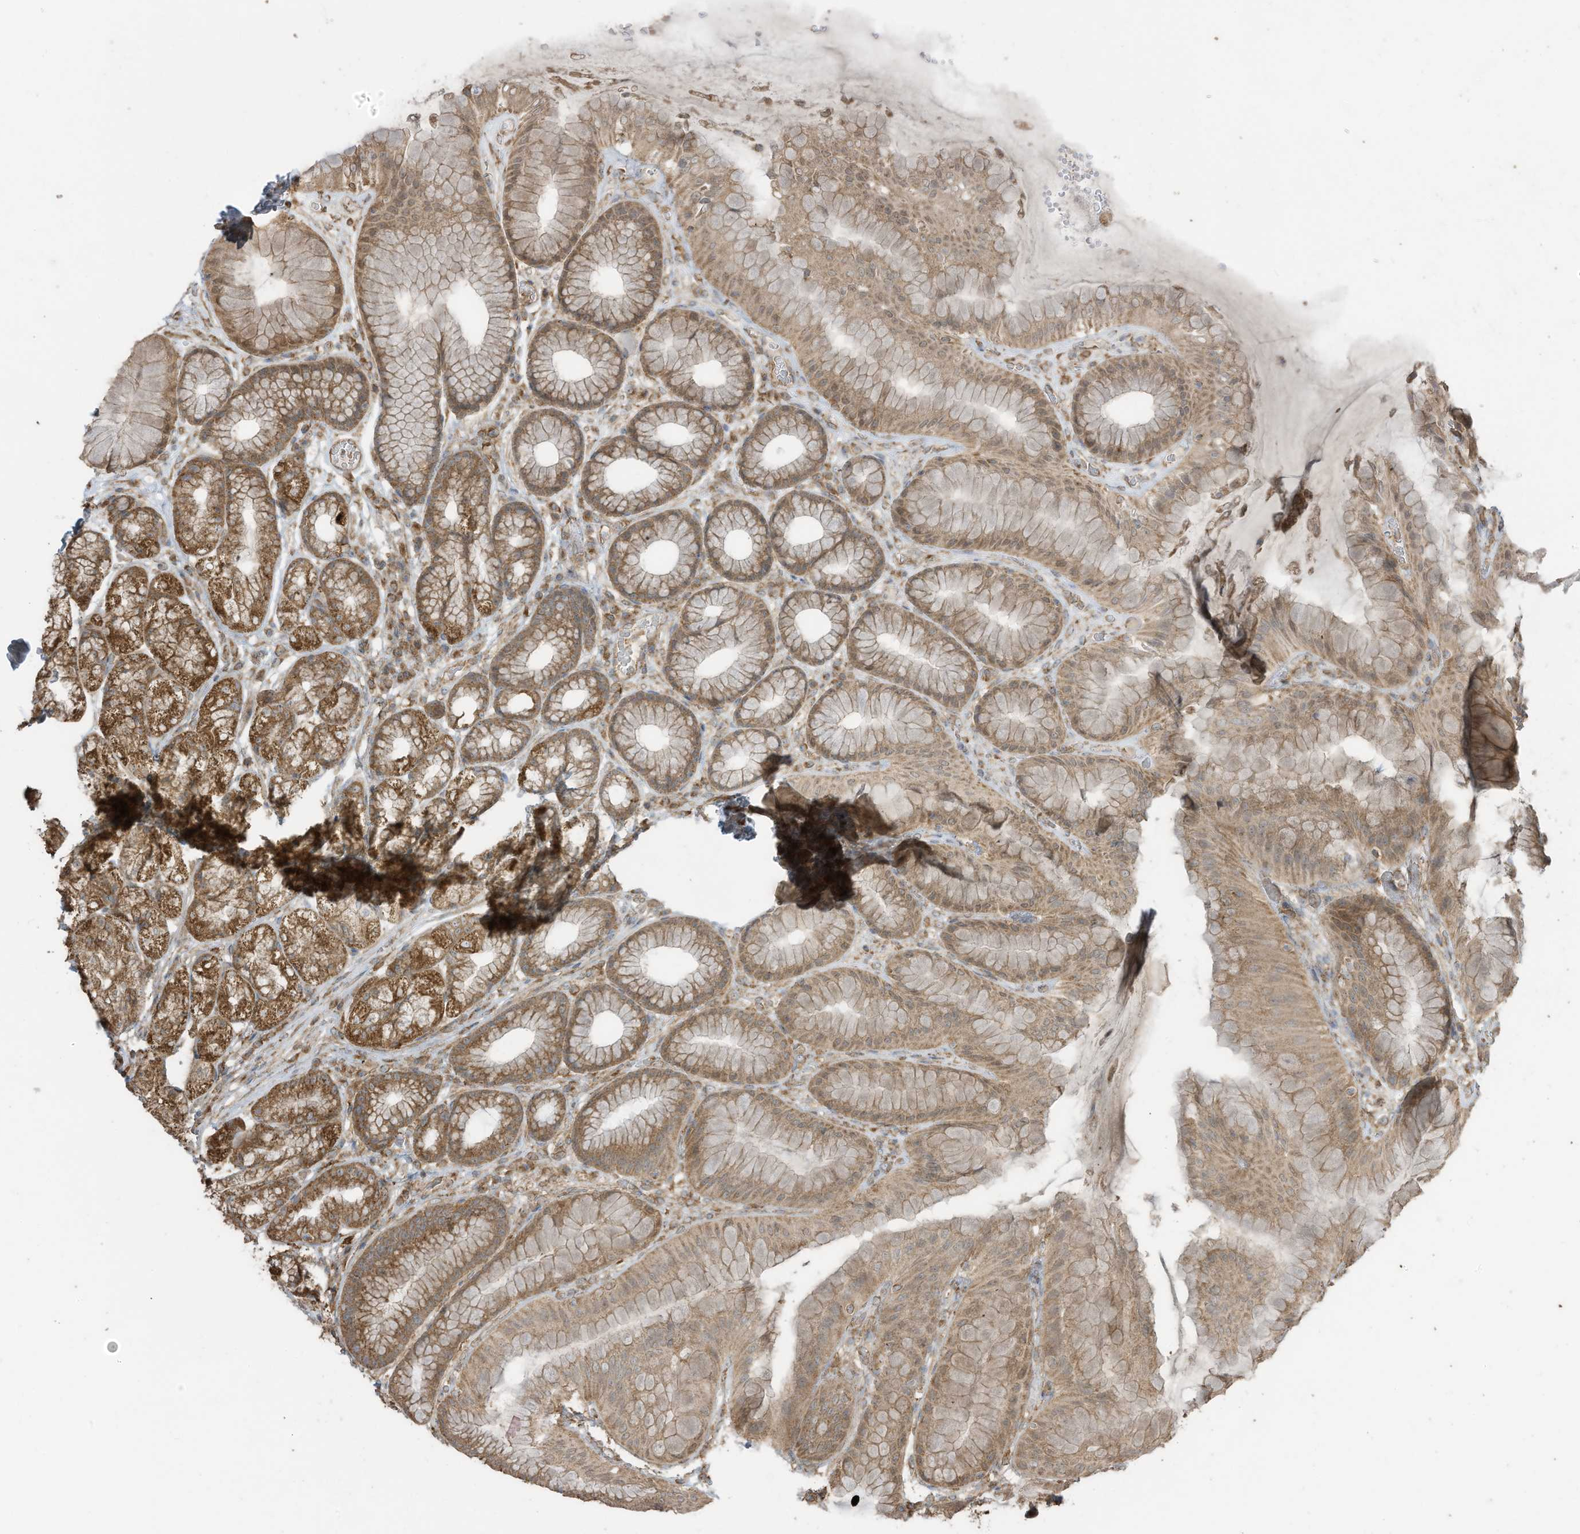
{"staining": {"intensity": "moderate", "quantity": ">75%", "location": "cytoplasmic/membranous"}, "tissue": "stomach", "cell_type": "Glandular cells", "image_type": "normal", "snomed": [{"axis": "morphology", "description": "Normal tissue, NOS"}, {"axis": "topography", "description": "Stomach"}], "caption": "Protein staining of benign stomach reveals moderate cytoplasmic/membranous expression in approximately >75% of glandular cells. (DAB = brown stain, brightfield microscopy at high magnification).", "gene": "CGAS", "patient": {"sex": "male", "age": 57}}